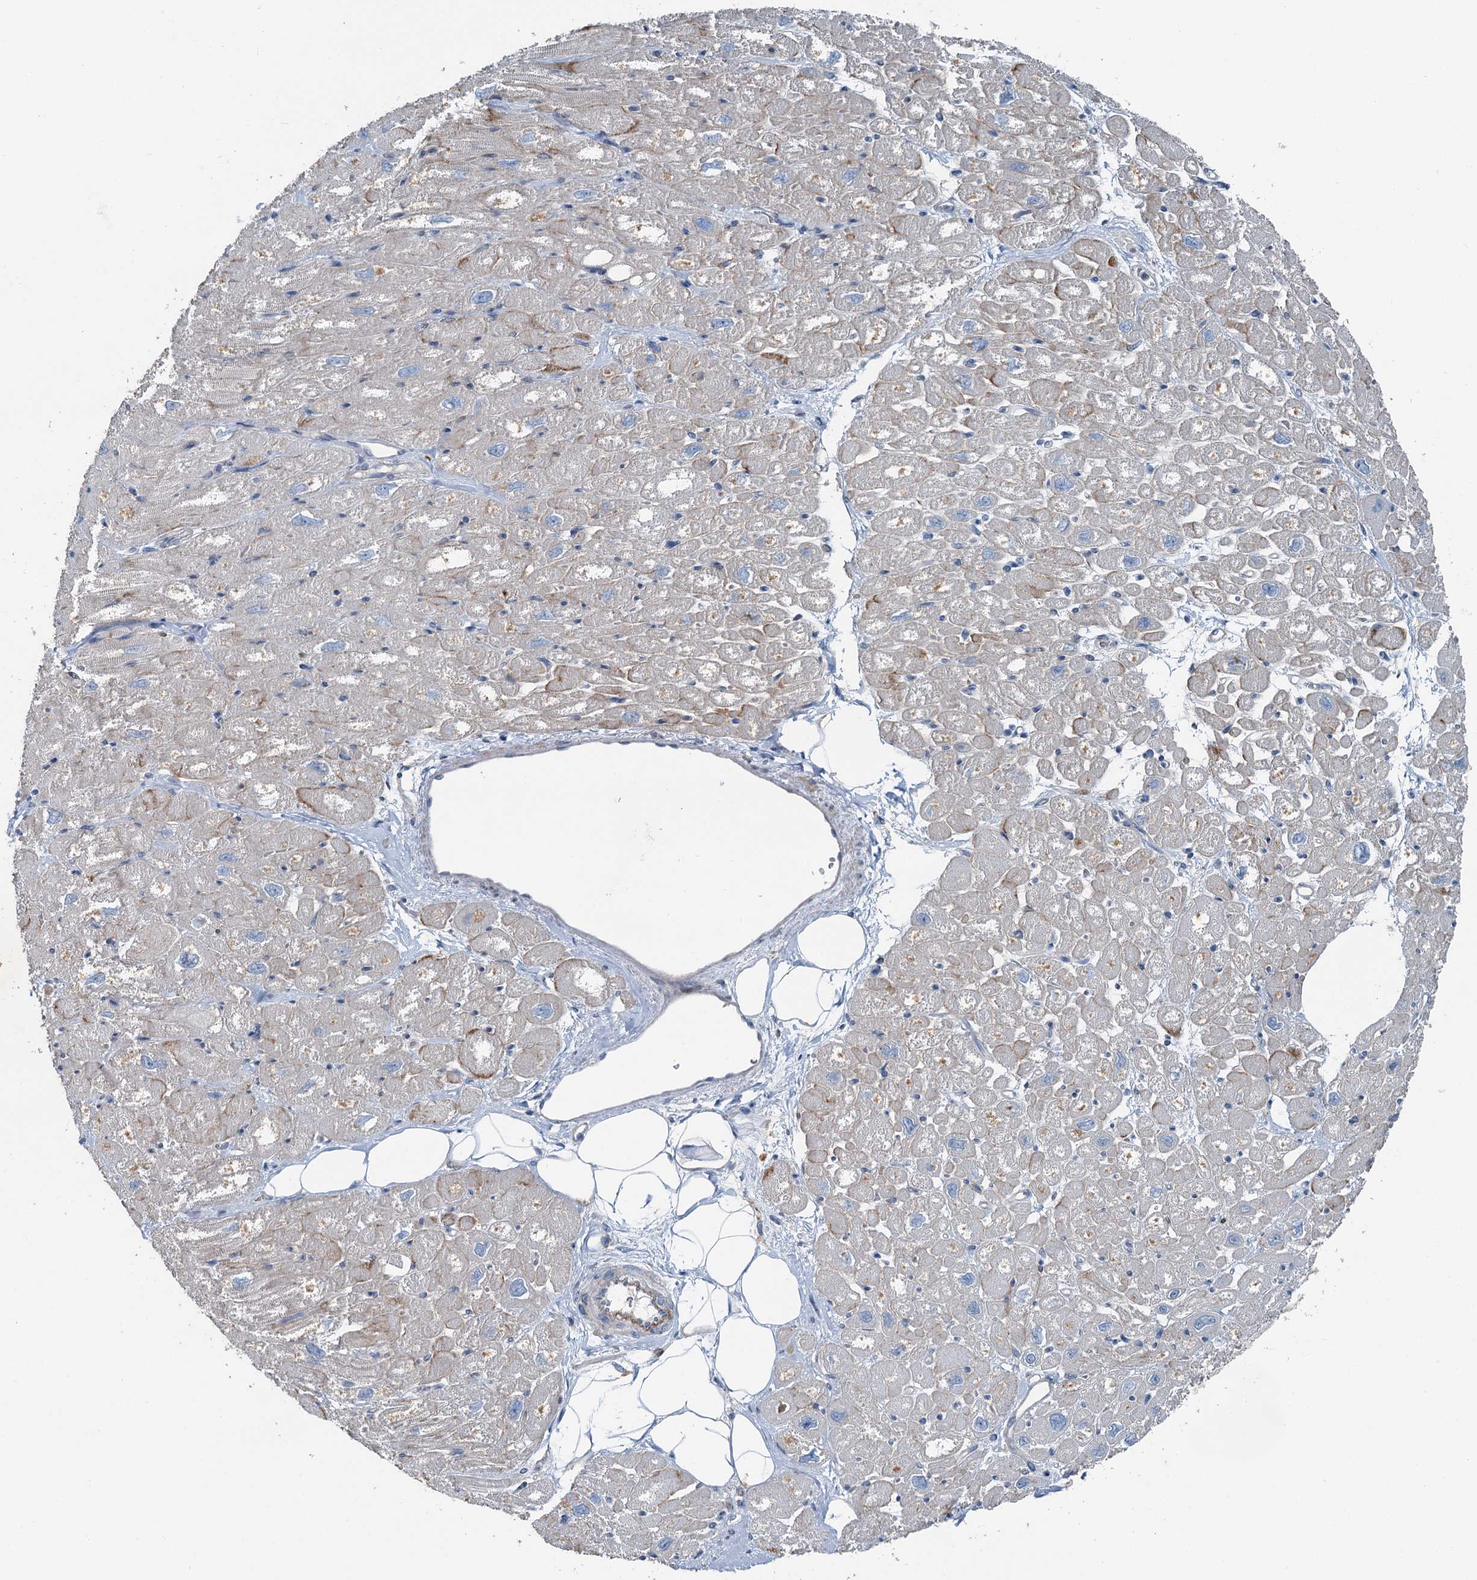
{"staining": {"intensity": "moderate", "quantity": "25%-75%", "location": "cytoplasmic/membranous"}, "tissue": "heart muscle", "cell_type": "Cardiomyocytes", "image_type": "normal", "snomed": [{"axis": "morphology", "description": "Normal tissue, NOS"}, {"axis": "topography", "description": "Heart"}], "caption": "Immunohistochemical staining of normal heart muscle shows moderate cytoplasmic/membranous protein staining in about 25%-75% of cardiomyocytes.", "gene": "C6orf120", "patient": {"sex": "male", "age": 50}}